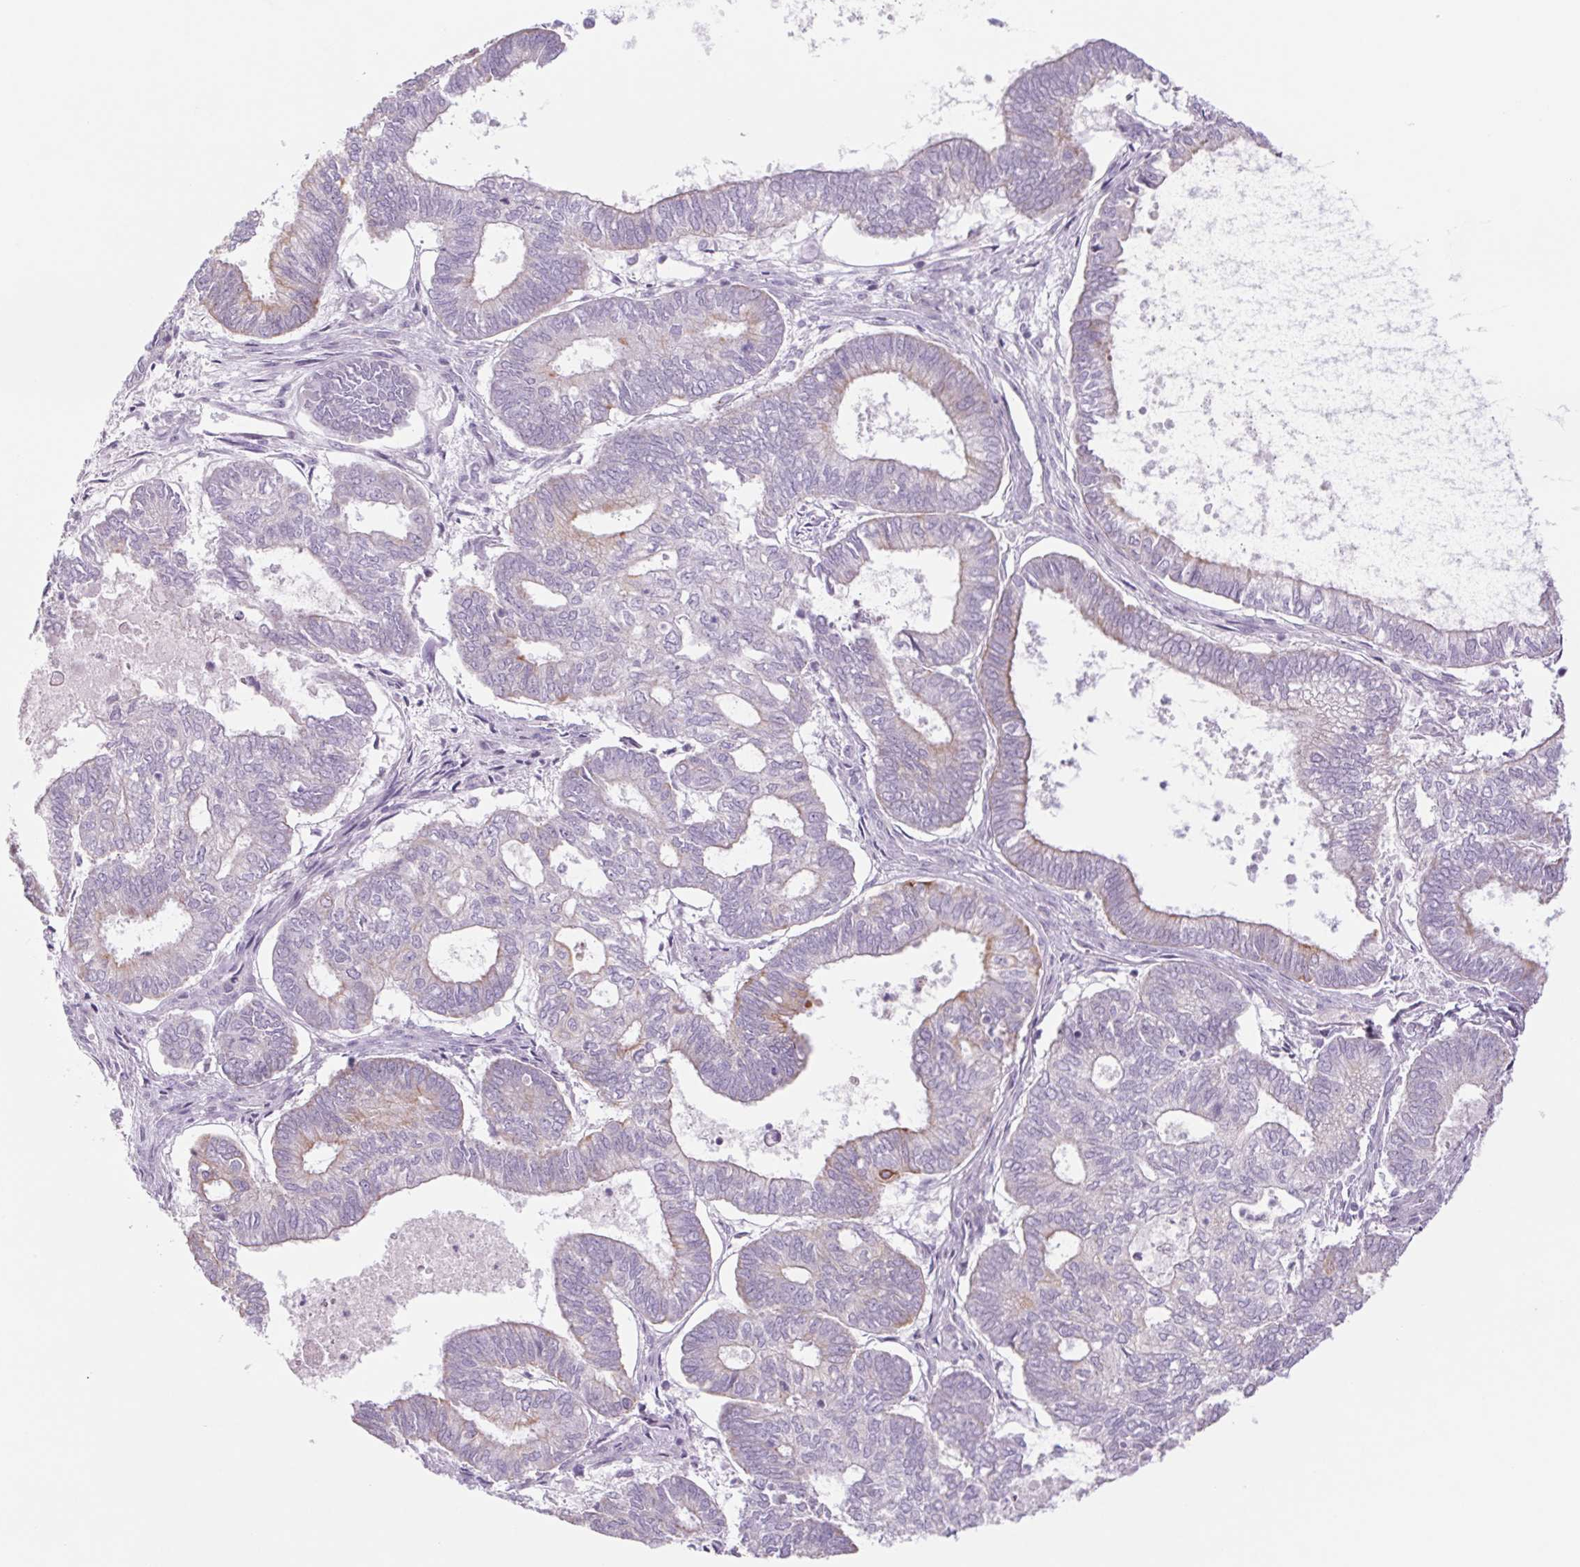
{"staining": {"intensity": "negative", "quantity": "none", "location": "none"}, "tissue": "ovarian cancer", "cell_type": "Tumor cells", "image_type": "cancer", "snomed": [{"axis": "morphology", "description": "Carcinoma, endometroid"}, {"axis": "topography", "description": "Ovary"}], "caption": "High magnification brightfield microscopy of ovarian cancer (endometroid carcinoma) stained with DAB (3,3'-diaminobenzidine) (brown) and counterstained with hematoxylin (blue): tumor cells show no significant expression. (DAB immunohistochemistry (IHC) with hematoxylin counter stain).", "gene": "MS4A13", "patient": {"sex": "female", "age": 64}}